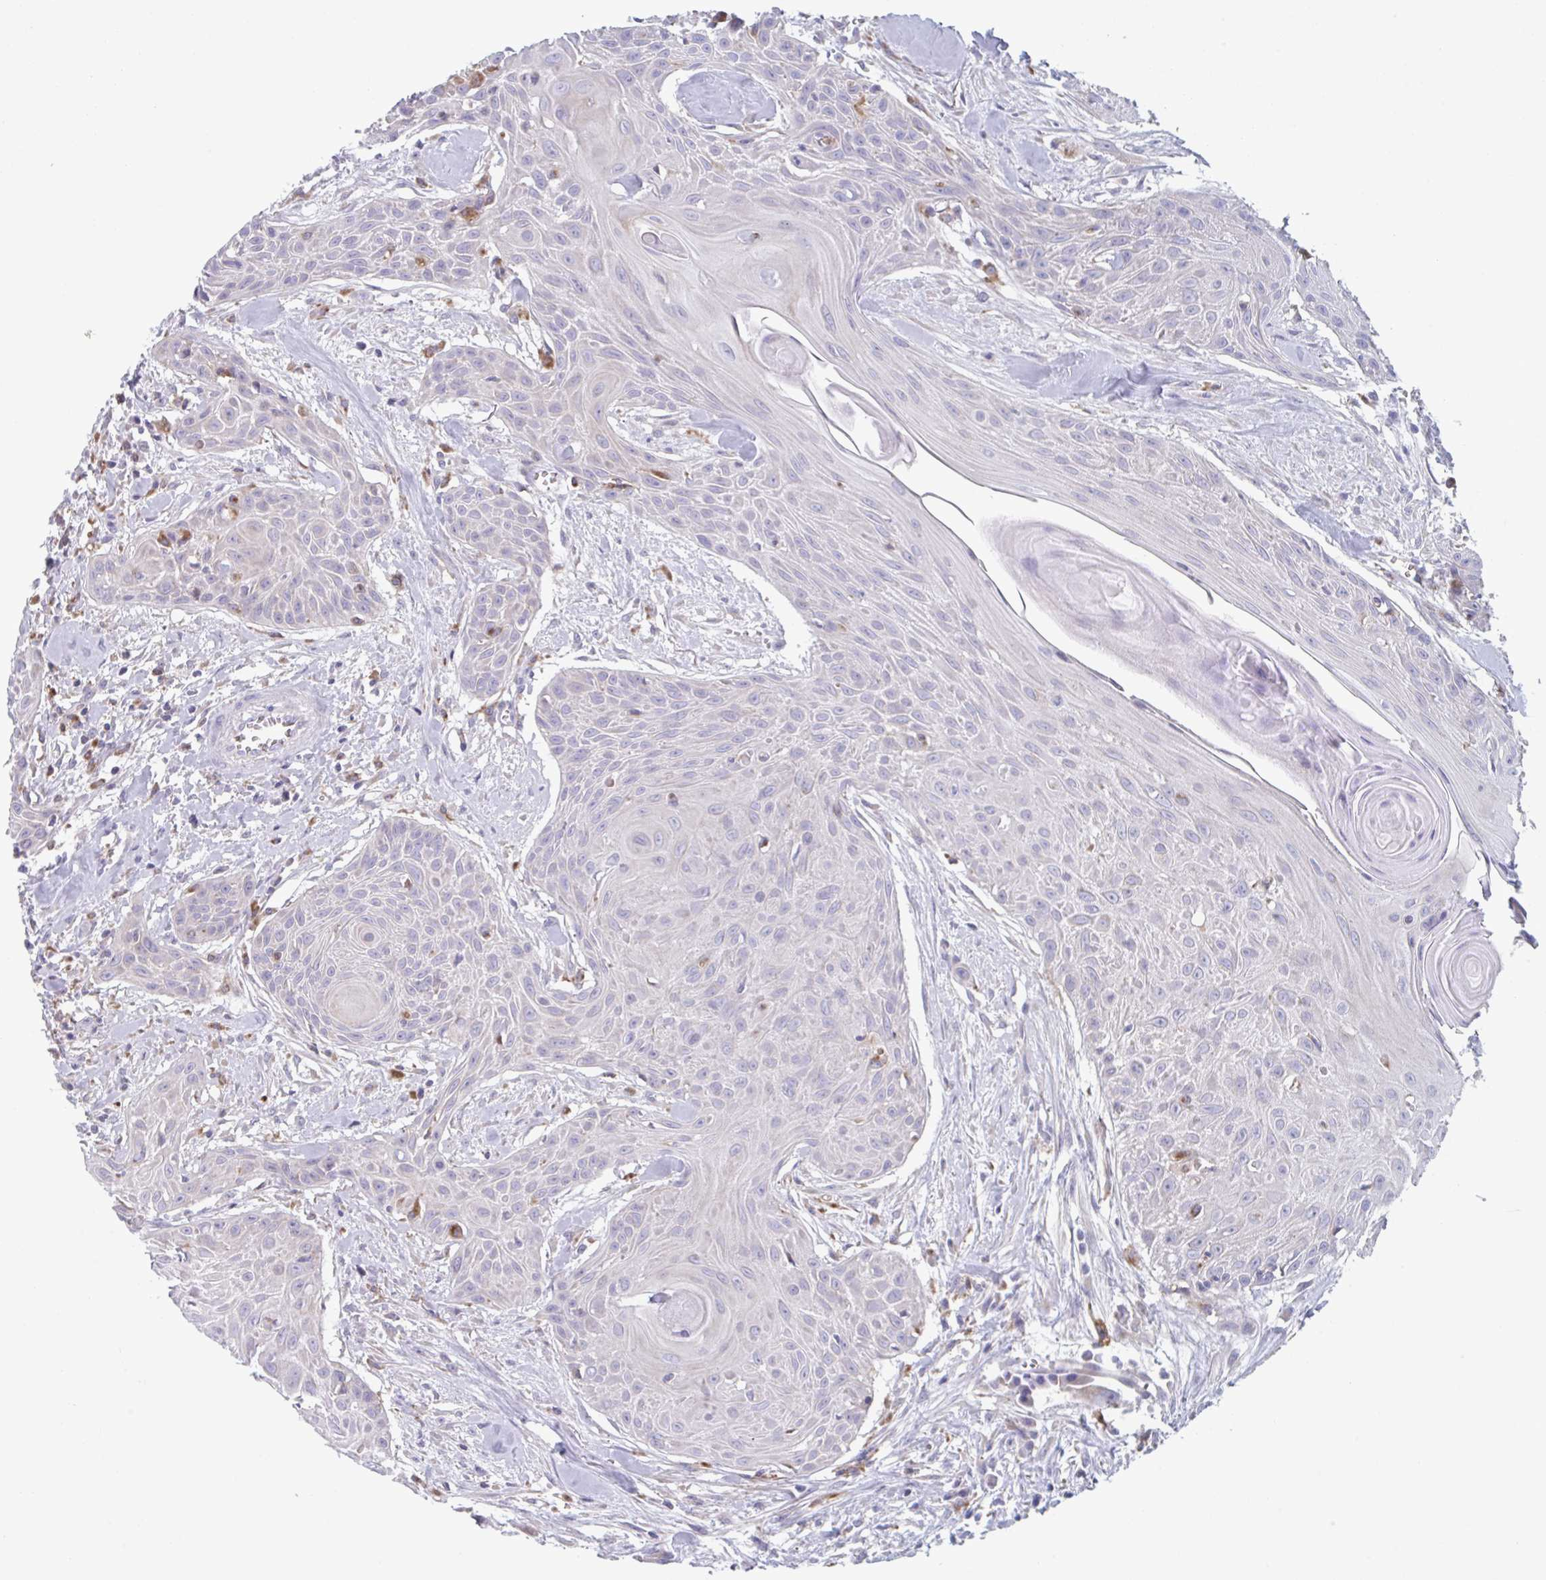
{"staining": {"intensity": "negative", "quantity": "none", "location": "none"}, "tissue": "head and neck cancer", "cell_type": "Tumor cells", "image_type": "cancer", "snomed": [{"axis": "morphology", "description": "Squamous cell carcinoma, NOS"}, {"axis": "topography", "description": "Lymph node"}, {"axis": "topography", "description": "Salivary gland"}, {"axis": "topography", "description": "Head-Neck"}], "caption": "The micrograph displays no staining of tumor cells in head and neck squamous cell carcinoma.", "gene": "NIPSNAP1", "patient": {"sex": "female", "age": 74}}